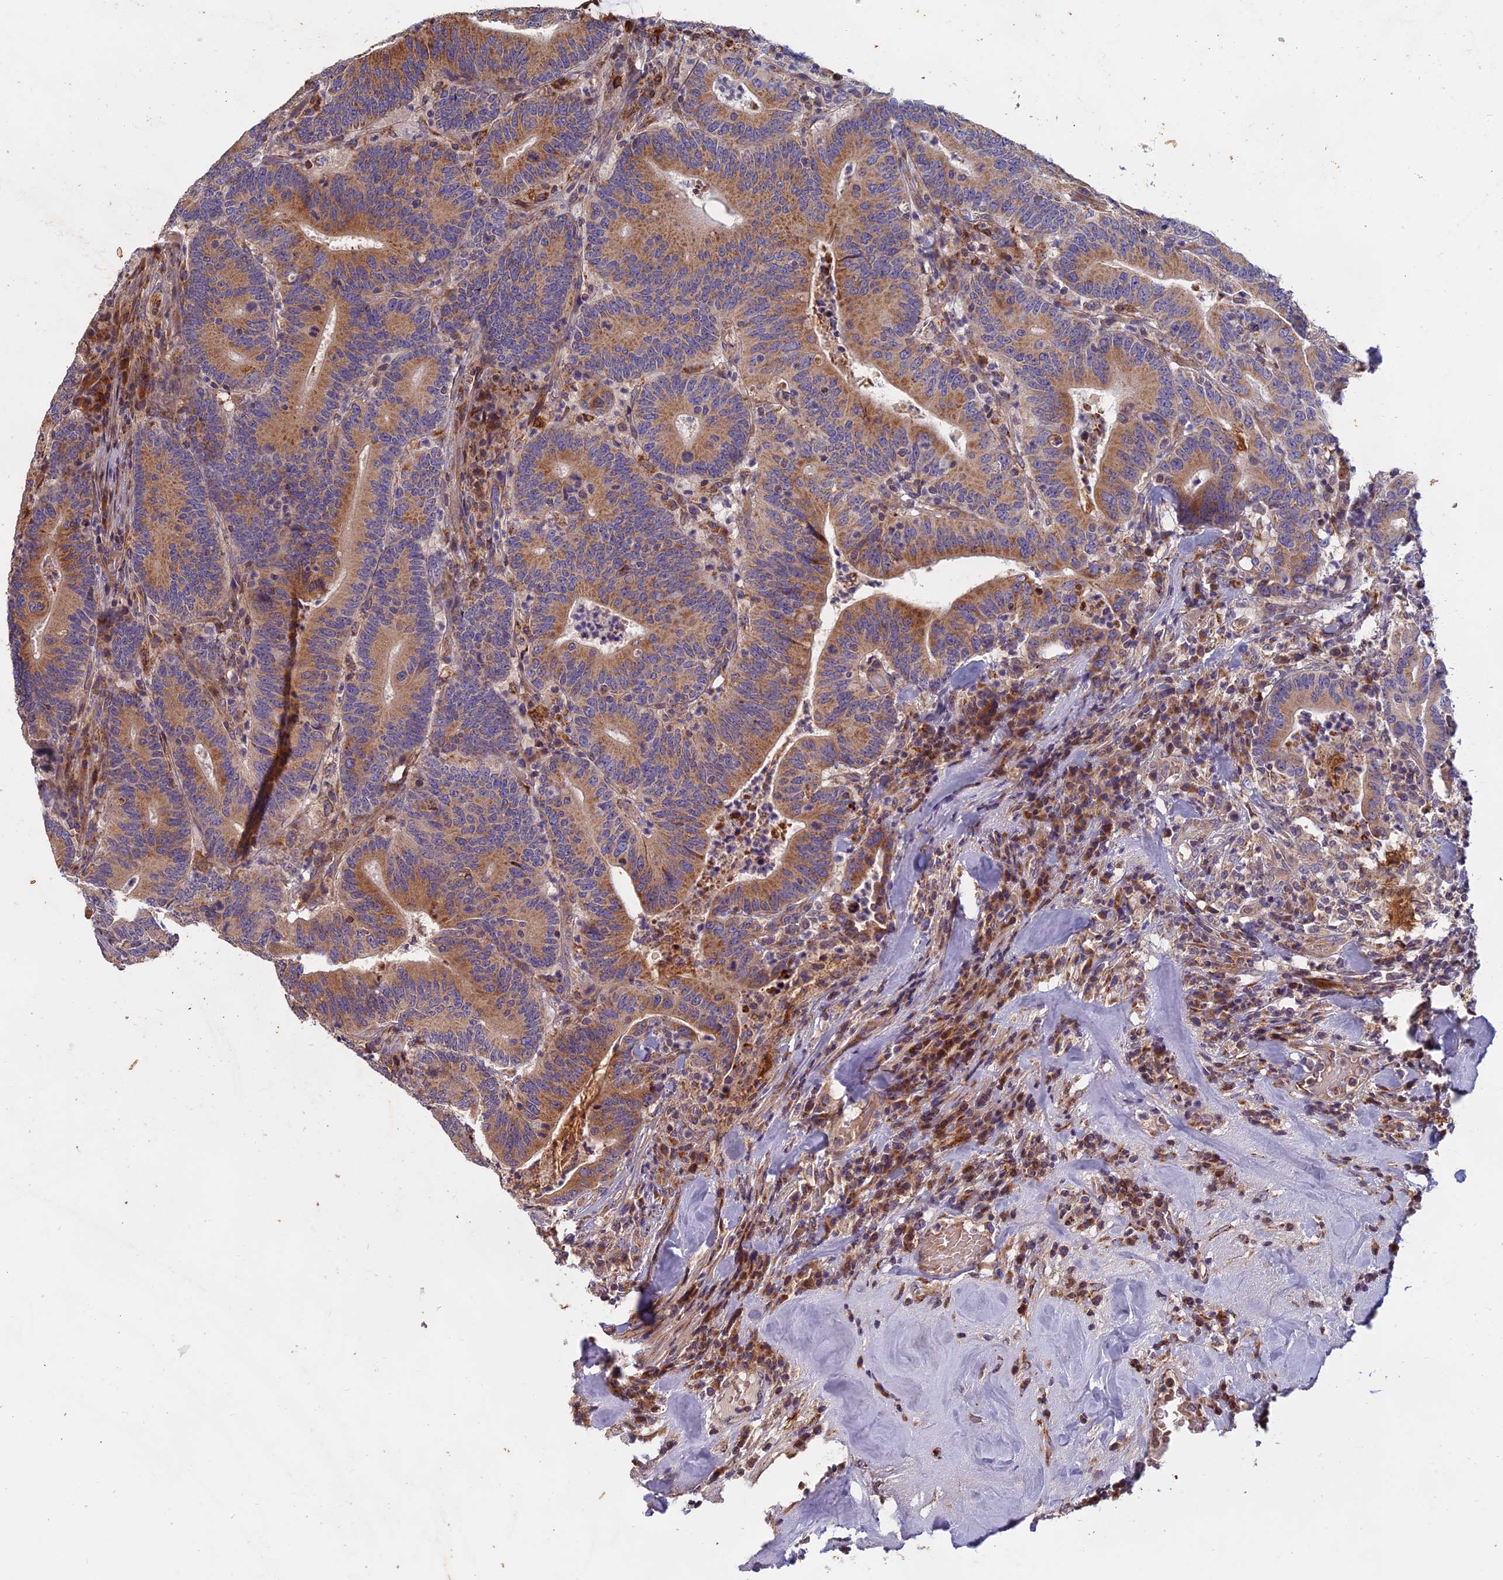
{"staining": {"intensity": "moderate", "quantity": ">75%", "location": "cytoplasmic/membranous"}, "tissue": "colorectal cancer", "cell_type": "Tumor cells", "image_type": "cancer", "snomed": [{"axis": "morphology", "description": "Adenocarcinoma, NOS"}, {"axis": "topography", "description": "Colon"}], "caption": "A brown stain highlights moderate cytoplasmic/membranous staining of a protein in colorectal cancer (adenocarcinoma) tumor cells.", "gene": "EDAR", "patient": {"sex": "female", "age": 66}}